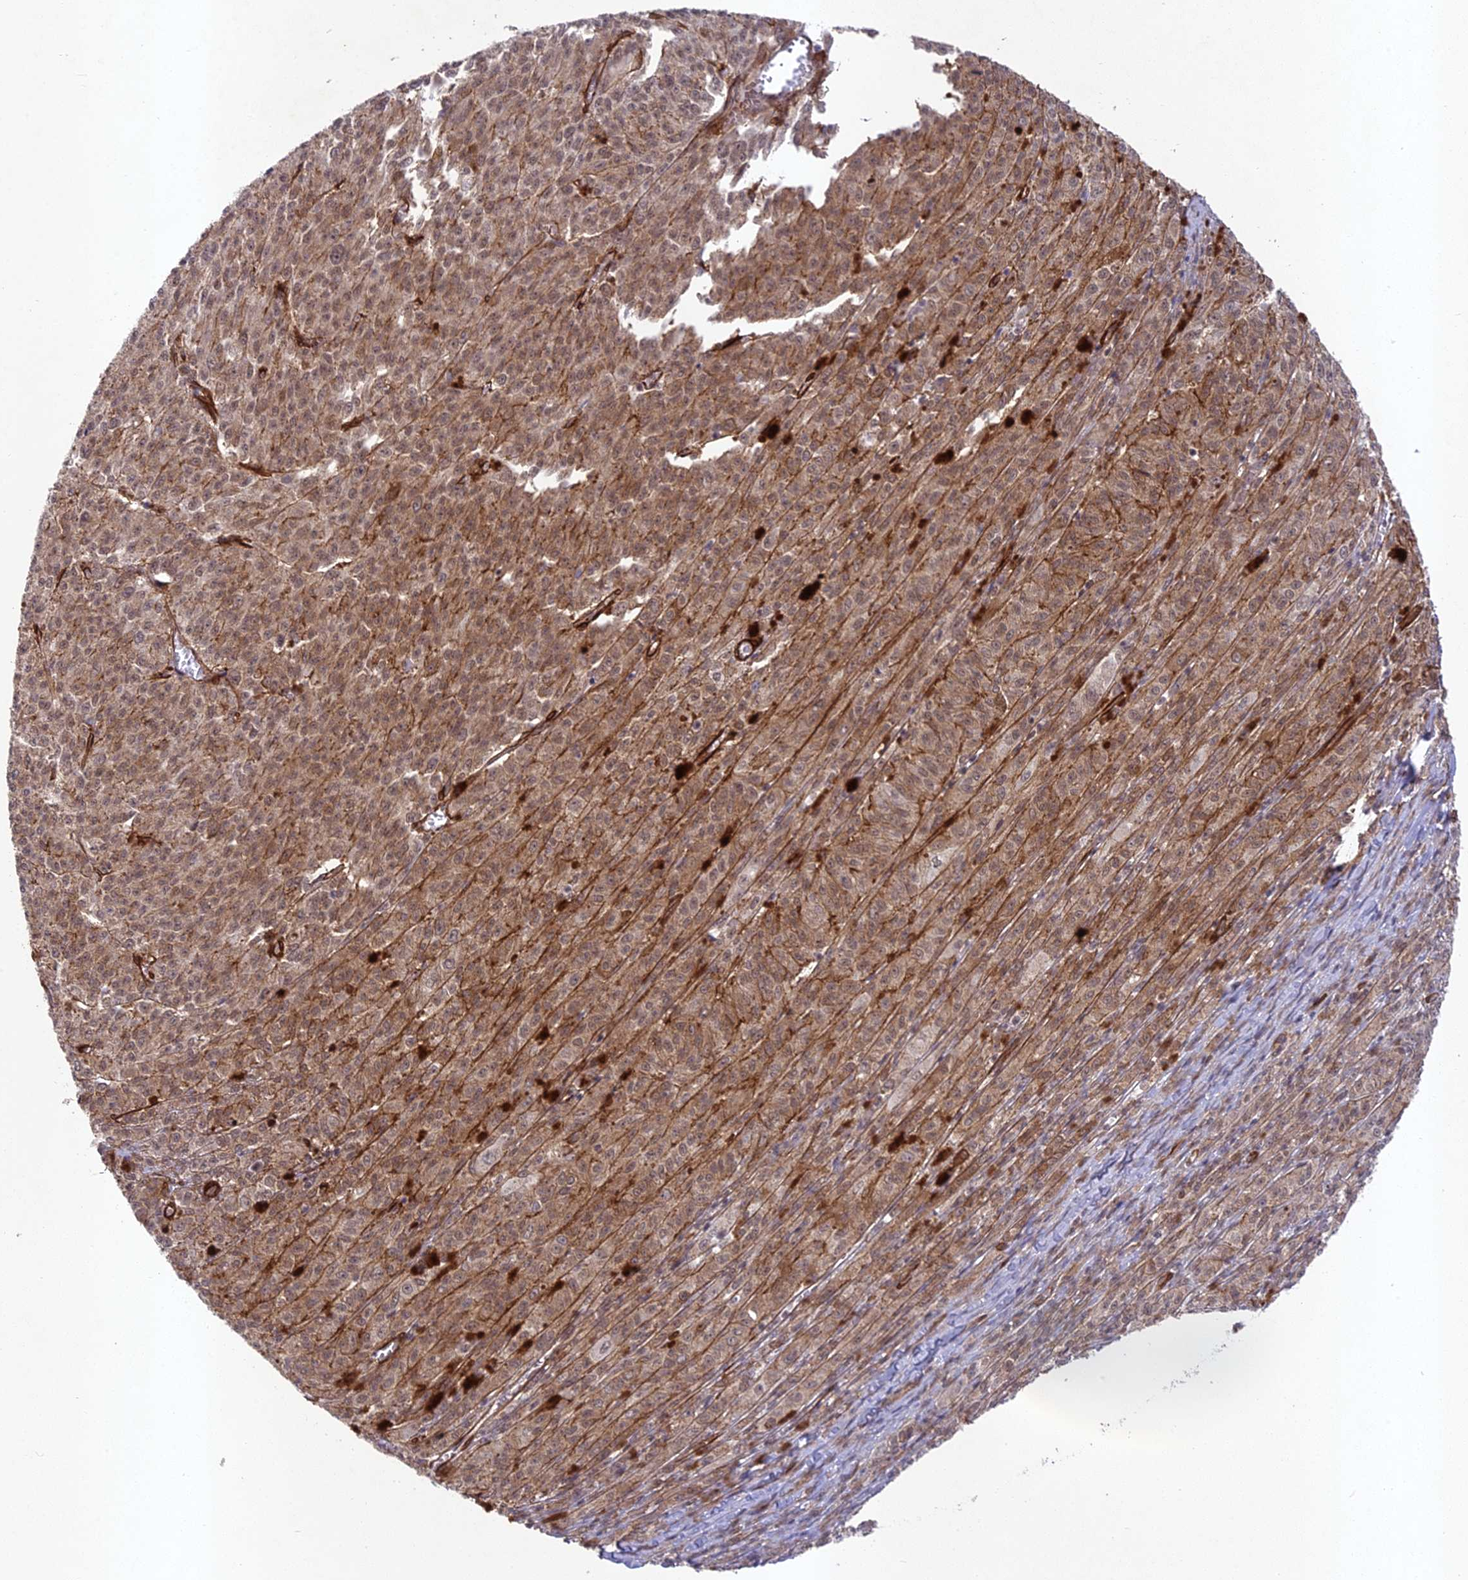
{"staining": {"intensity": "moderate", "quantity": ">75%", "location": "cytoplasmic/membranous"}, "tissue": "melanoma", "cell_type": "Tumor cells", "image_type": "cancer", "snomed": [{"axis": "morphology", "description": "Malignant melanoma, NOS"}, {"axis": "topography", "description": "Skin"}], "caption": "Brown immunohistochemical staining in human malignant melanoma displays moderate cytoplasmic/membranous expression in approximately >75% of tumor cells. The protein of interest is stained brown, and the nuclei are stained in blue (DAB IHC with brightfield microscopy, high magnification).", "gene": "TNS1", "patient": {"sex": "female", "age": 52}}